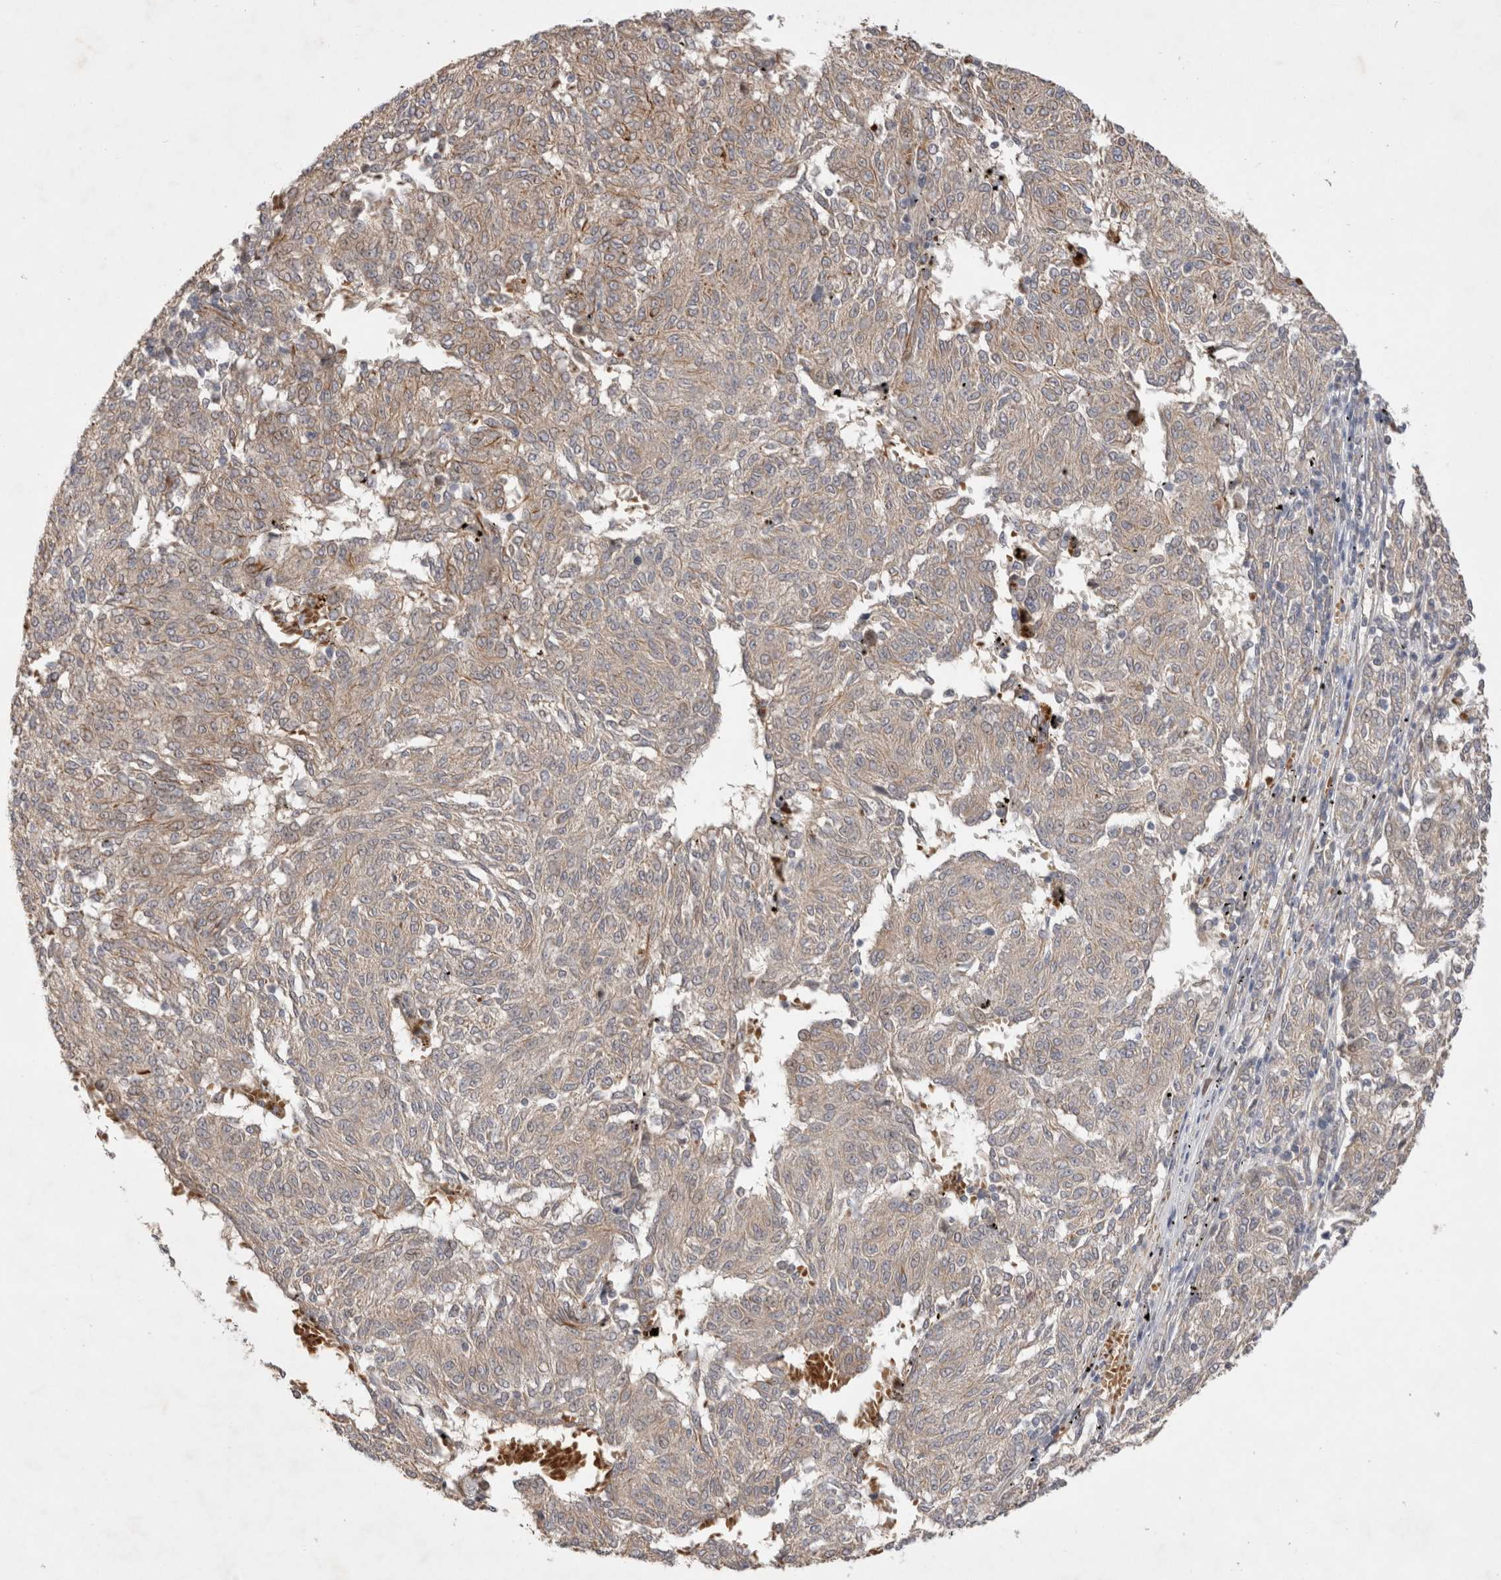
{"staining": {"intensity": "weak", "quantity": "<25%", "location": "cytoplasmic/membranous"}, "tissue": "melanoma", "cell_type": "Tumor cells", "image_type": "cancer", "snomed": [{"axis": "morphology", "description": "Malignant melanoma, NOS"}, {"axis": "topography", "description": "Skin"}], "caption": "Protein analysis of melanoma demonstrates no significant positivity in tumor cells.", "gene": "NMU", "patient": {"sex": "female", "age": 72}}